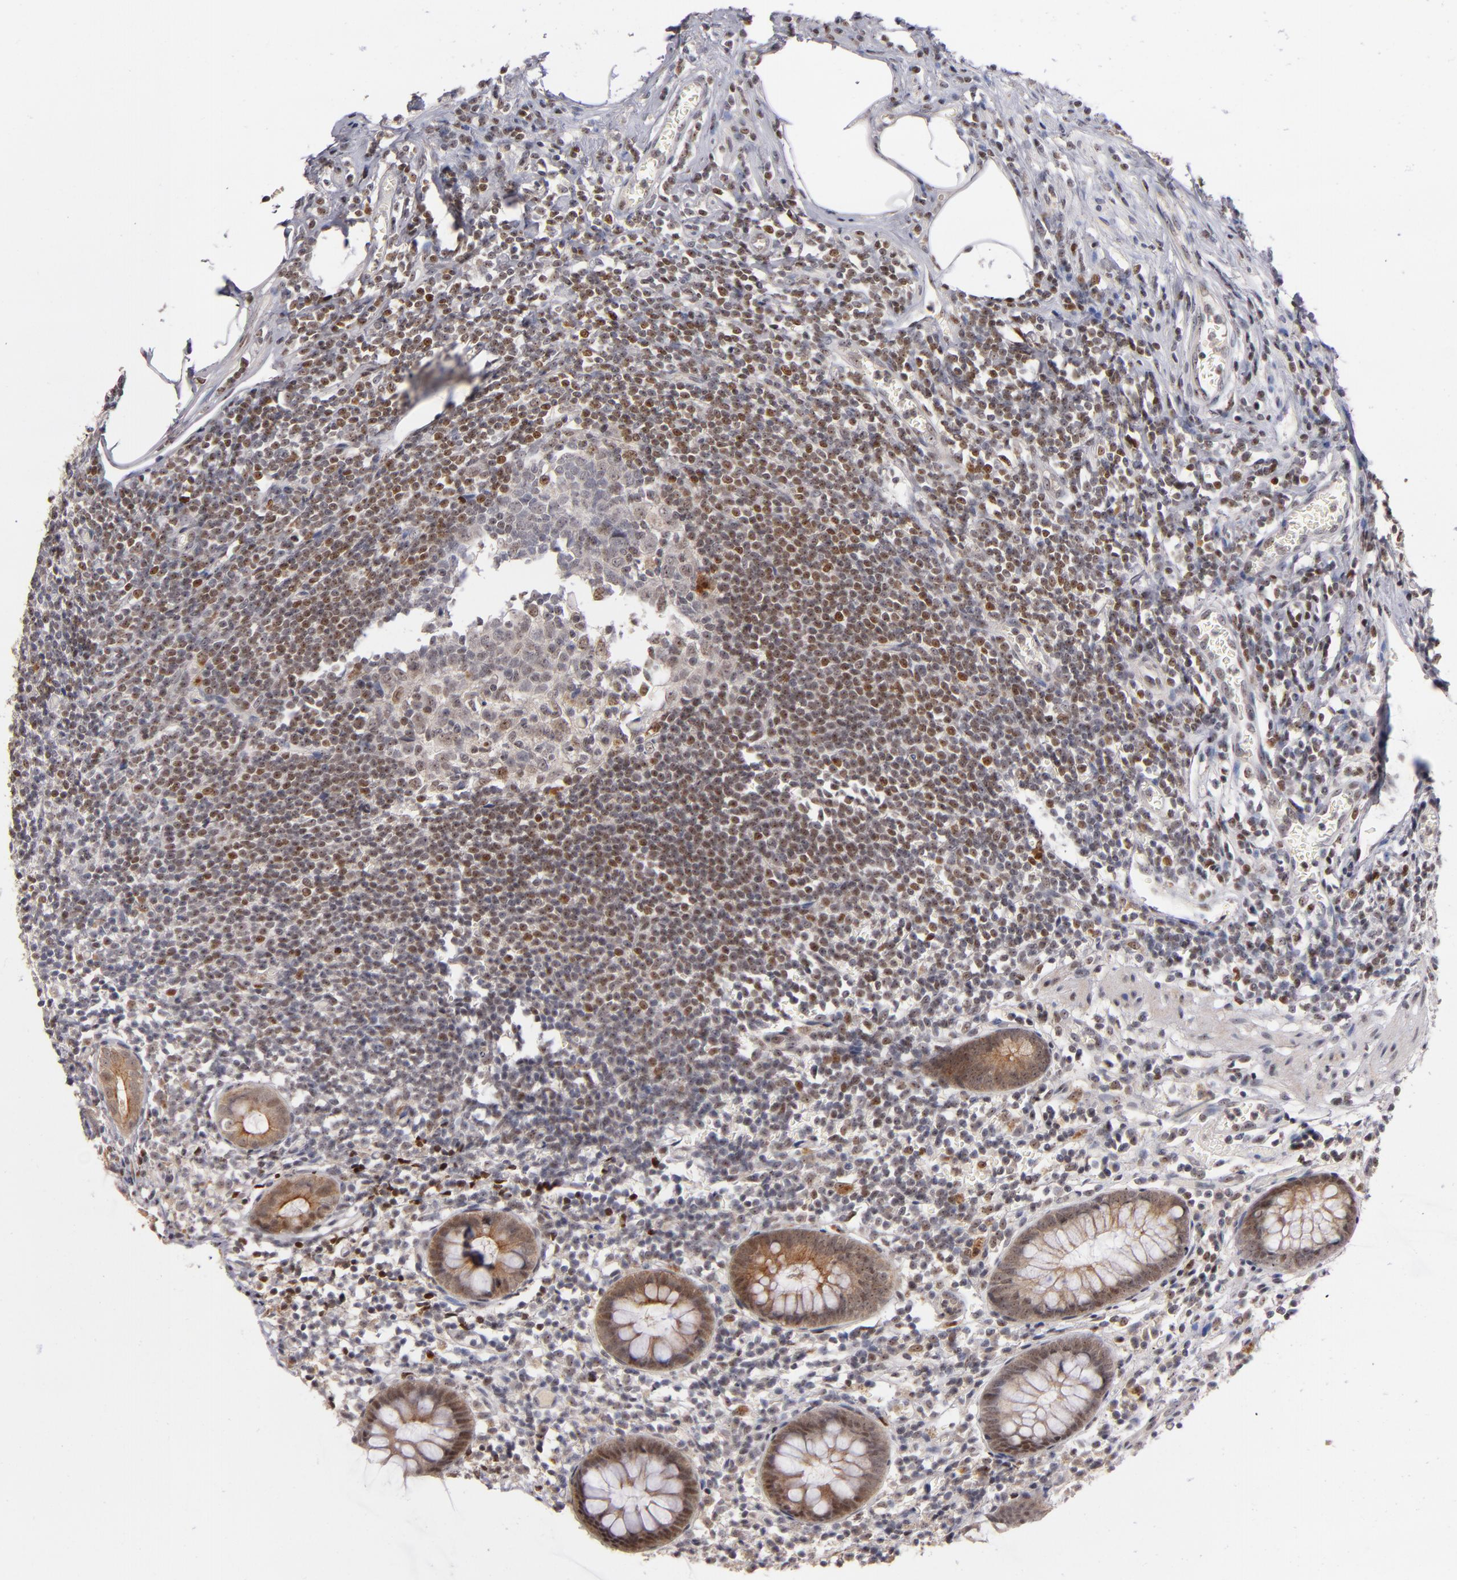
{"staining": {"intensity": "moderate", "quantity": ">75%", "location": "cytoplasmic/membranous"}, "tissue": "appendix", "cell_type": "Glandular cells", "image_type": "normal", "snomed": [{"axis": "morphology", "description": "Normal tissue, NOS"}, {"axis": "topography", "description": "Appendix"}], "caption": "Immunohistochemical staining of unremarkable human appendix displays moderate cytoplasmic/membranous protein expression in approximately >75% of glandular cells.", "gene": "PCNX4", "patient": {"sex": "male", "age": 38}}